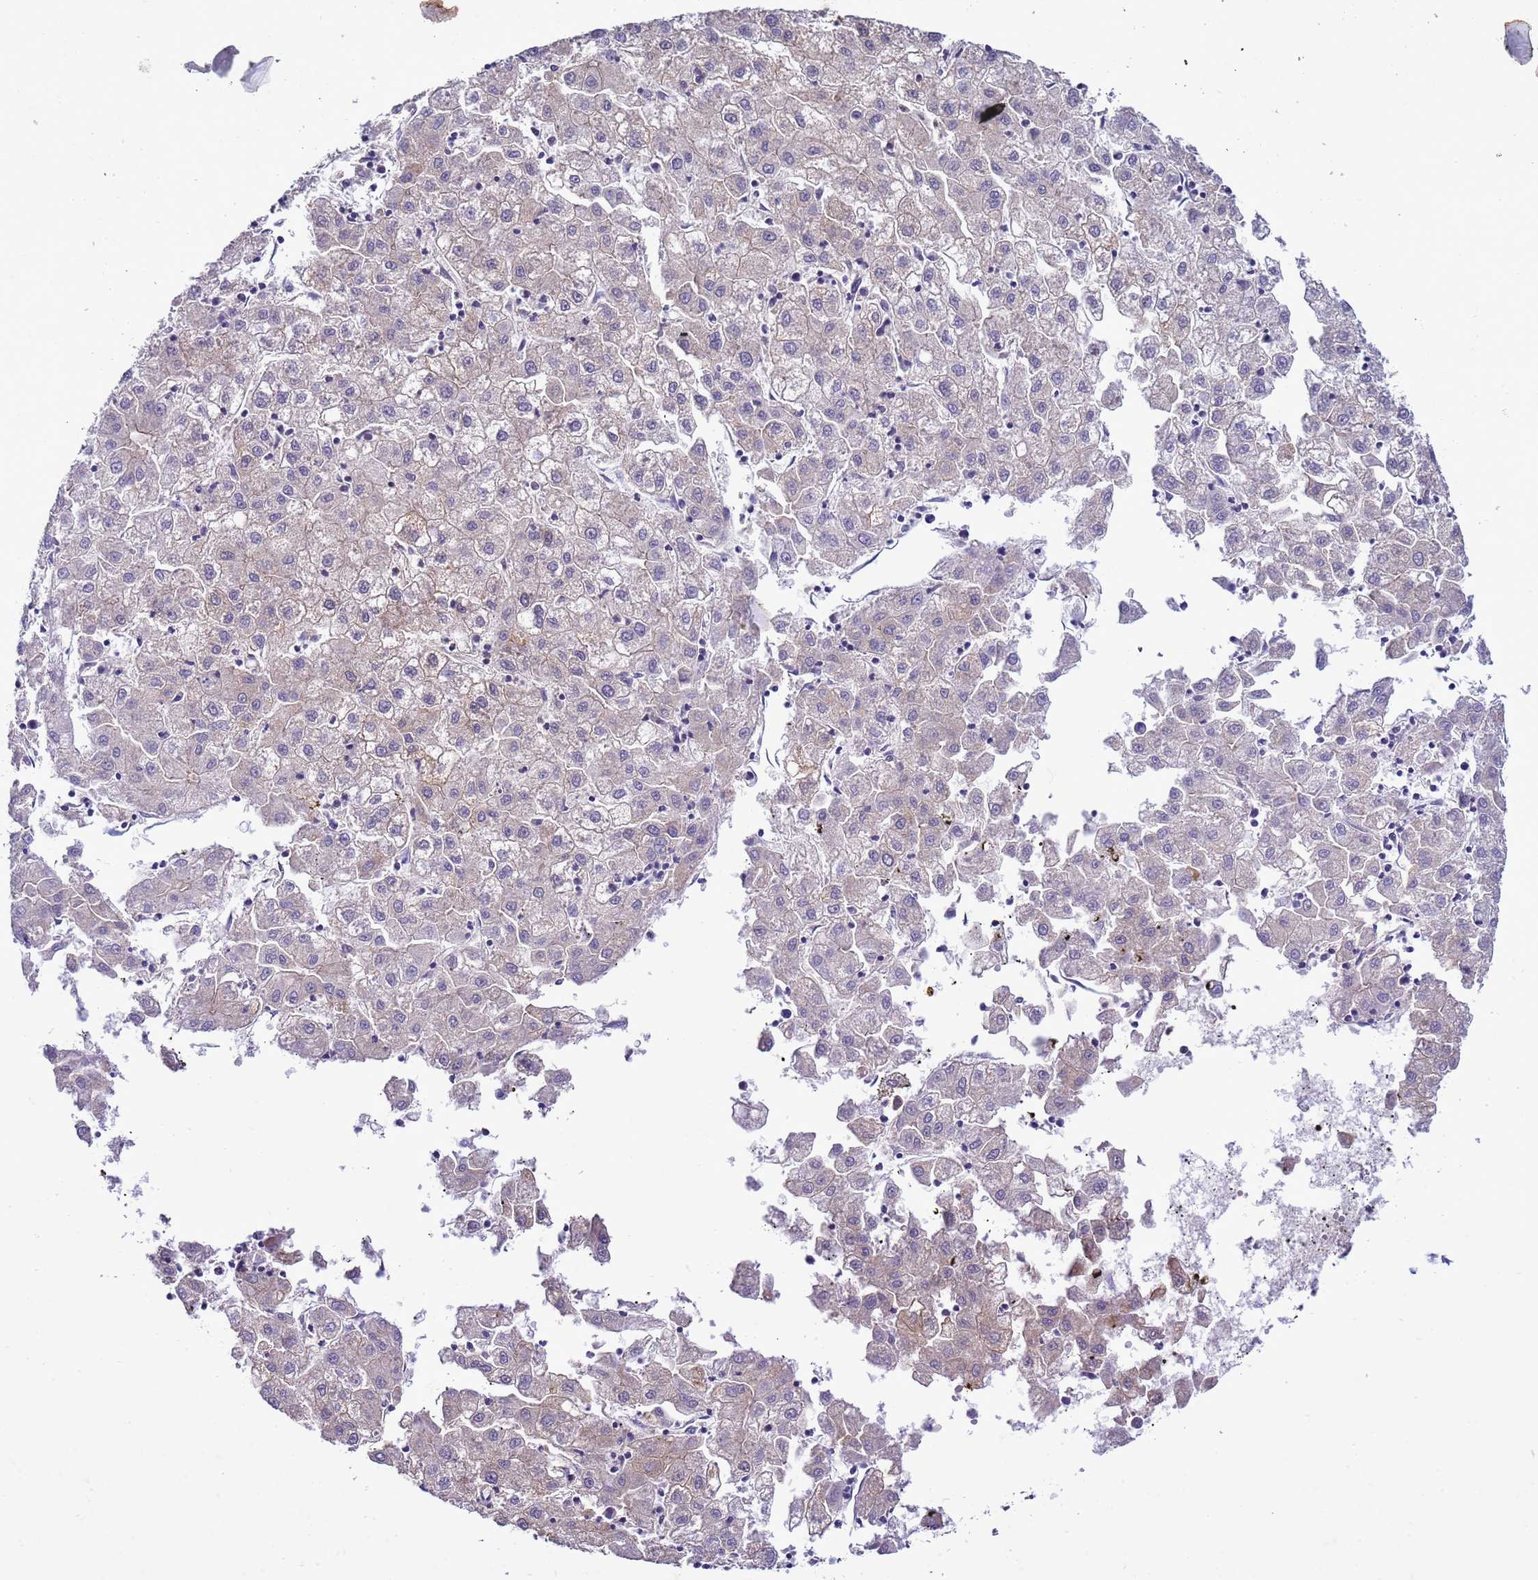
{"staining": {"intensity": "negative", "quantity": "none", "location": "none"}, "tissue": "liver cancer", "cell_type": "Tumor cells", "image_type": "cancer", "snomed": [{"axis": "morphology", "description": "Carcinoma, Hepatocellular, NOS"}, {"axis": "topography", "description": "Liver"}], "caption": "Immunohistochemistry (IHC) image of neoplastic tissue: liver cancer stained with DAB exhibits no significant protein positivity in tumor cells.", "gene": "GEN1", "patient": {"sex": "male", "age": 72}}